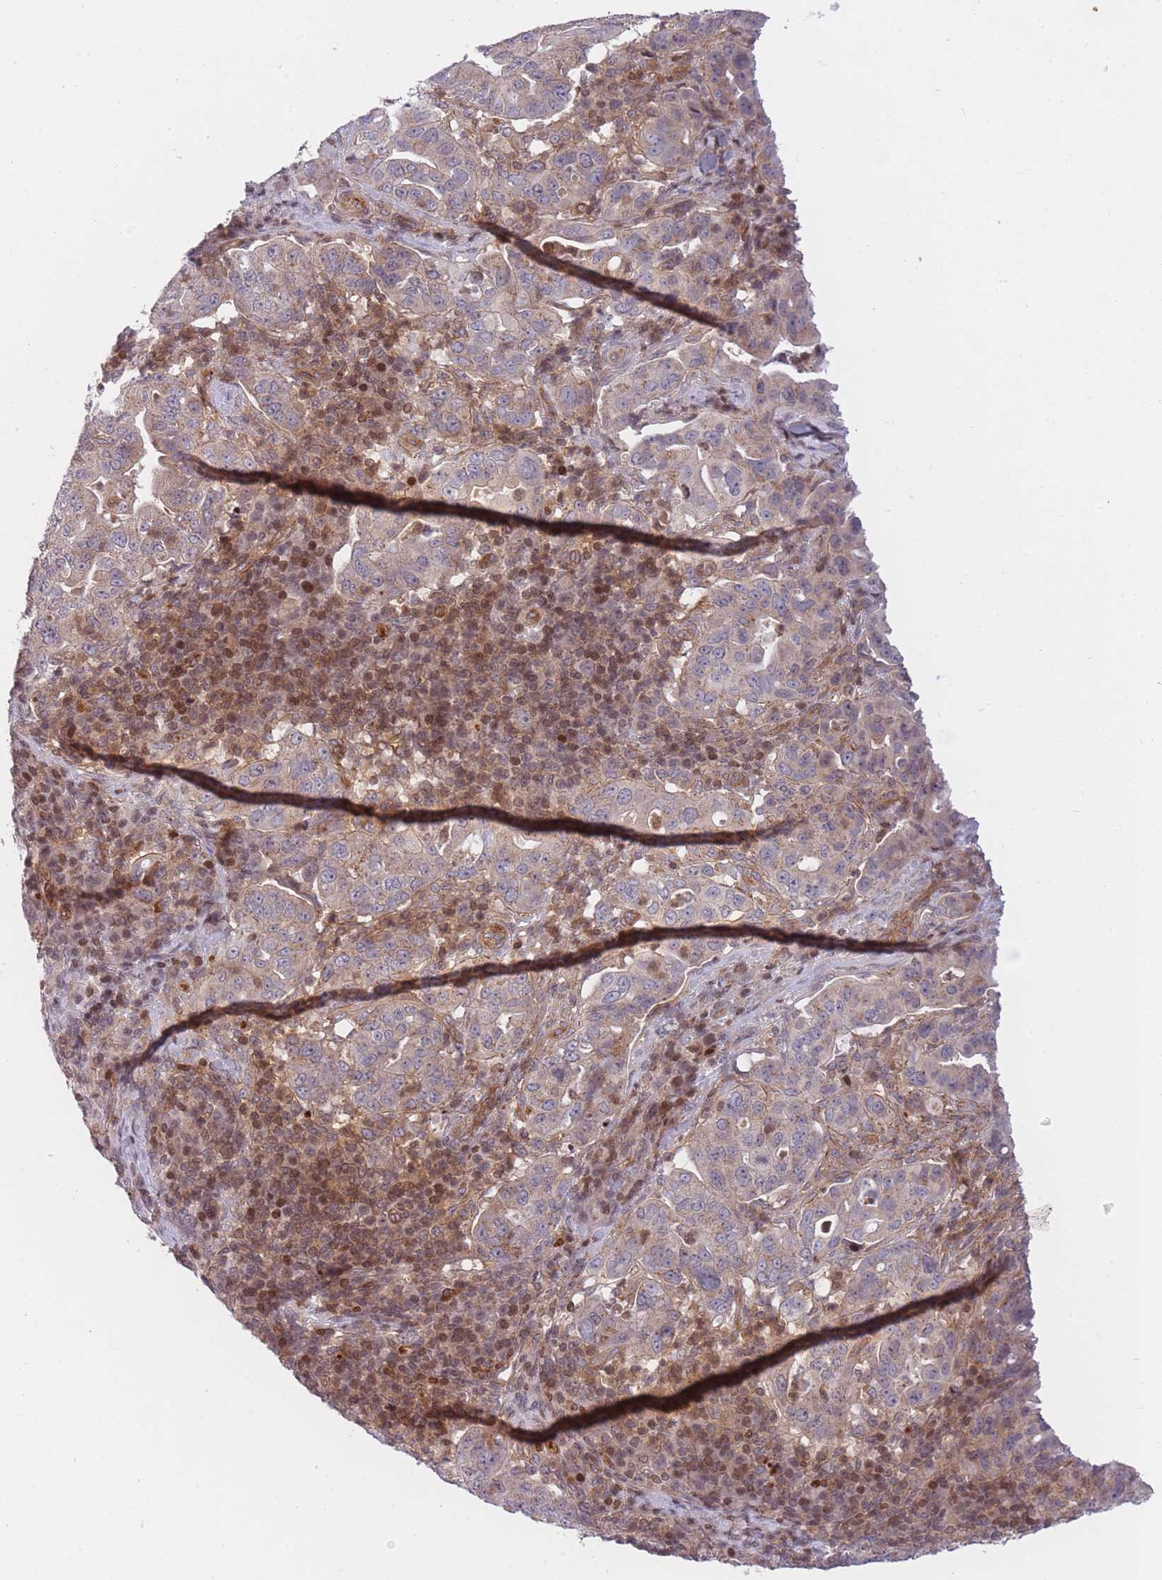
{"staining": {"intensity": "weak", "quantity": "25%-75%", "location": "cytoplasmic/membranous"}, "tissue": "pancreatic cancer", "cell_type": "Tumor cells", "image_type": "cancer", "snomed": [{"axis": "morphology", "description": "Normal tissue, NOS"}, {"axis": "morphology", "description": "Adenocarcinoma, NOS"}, {"axis": "topography", "description": "Lymph node"}, {"axis": "topography", "description": "Pancreas"}], "caption": "This micrograph reveals IHC staining of pancreatic adenocarcinoma, with low weak cytoplasmic/membranous positivity in approximately 25%-75% of tumor cells.", "gene": "SLC35F5", "patient": {"sex": "female", "age": 67}}